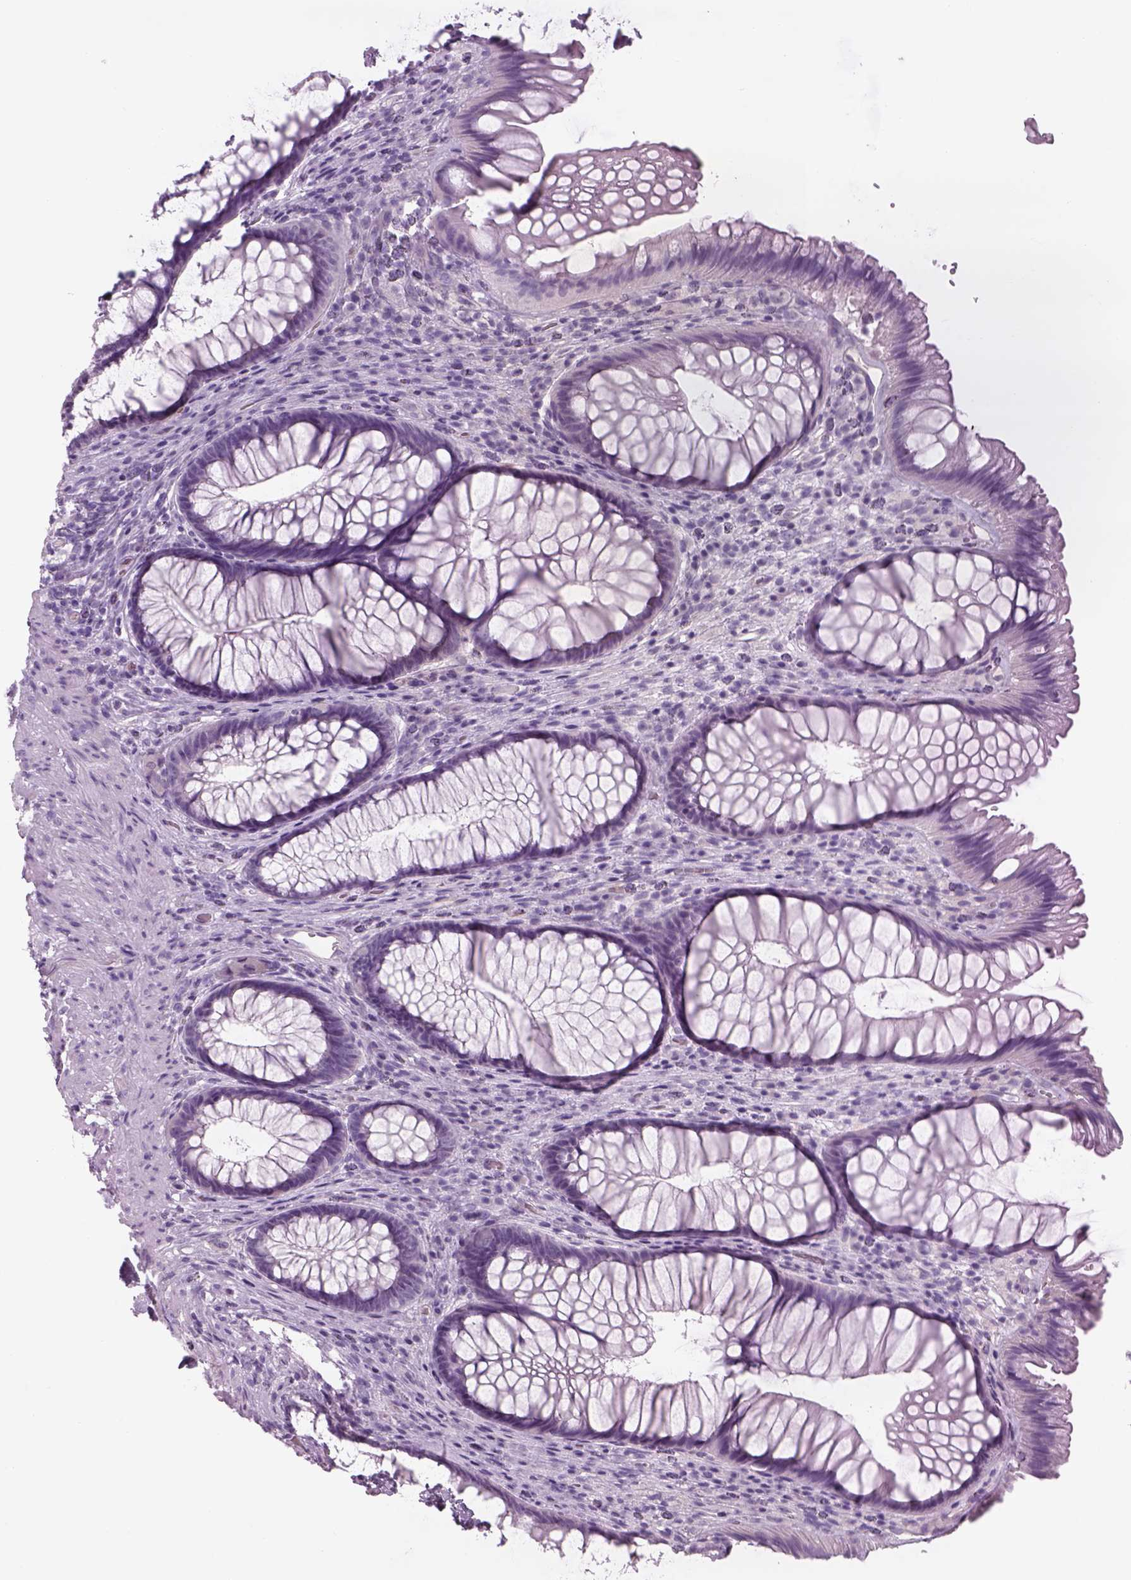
{"staining": {"intensity": "negative", "quantity": "none", "location": "none"}, "tissue": "rectum", "cell_type": "Glandular cells", "image_type": "normal", "snomed": [{"axis": "morphology", "description": "Normal tissue, NOS"}, {"axis": "topography", "description": "Smooth muscle"}, {"axis": "topography", "description": "Rectum"}], "caption": "A photomicrograph of human rectum is negative for staining in glandular cells. The staining is performed using DAB brown chromogen with nuclei counter-stained in using hematoxylin.", "gene": "GAS2L2", "patient": {"sex": "male", "age": 53}}